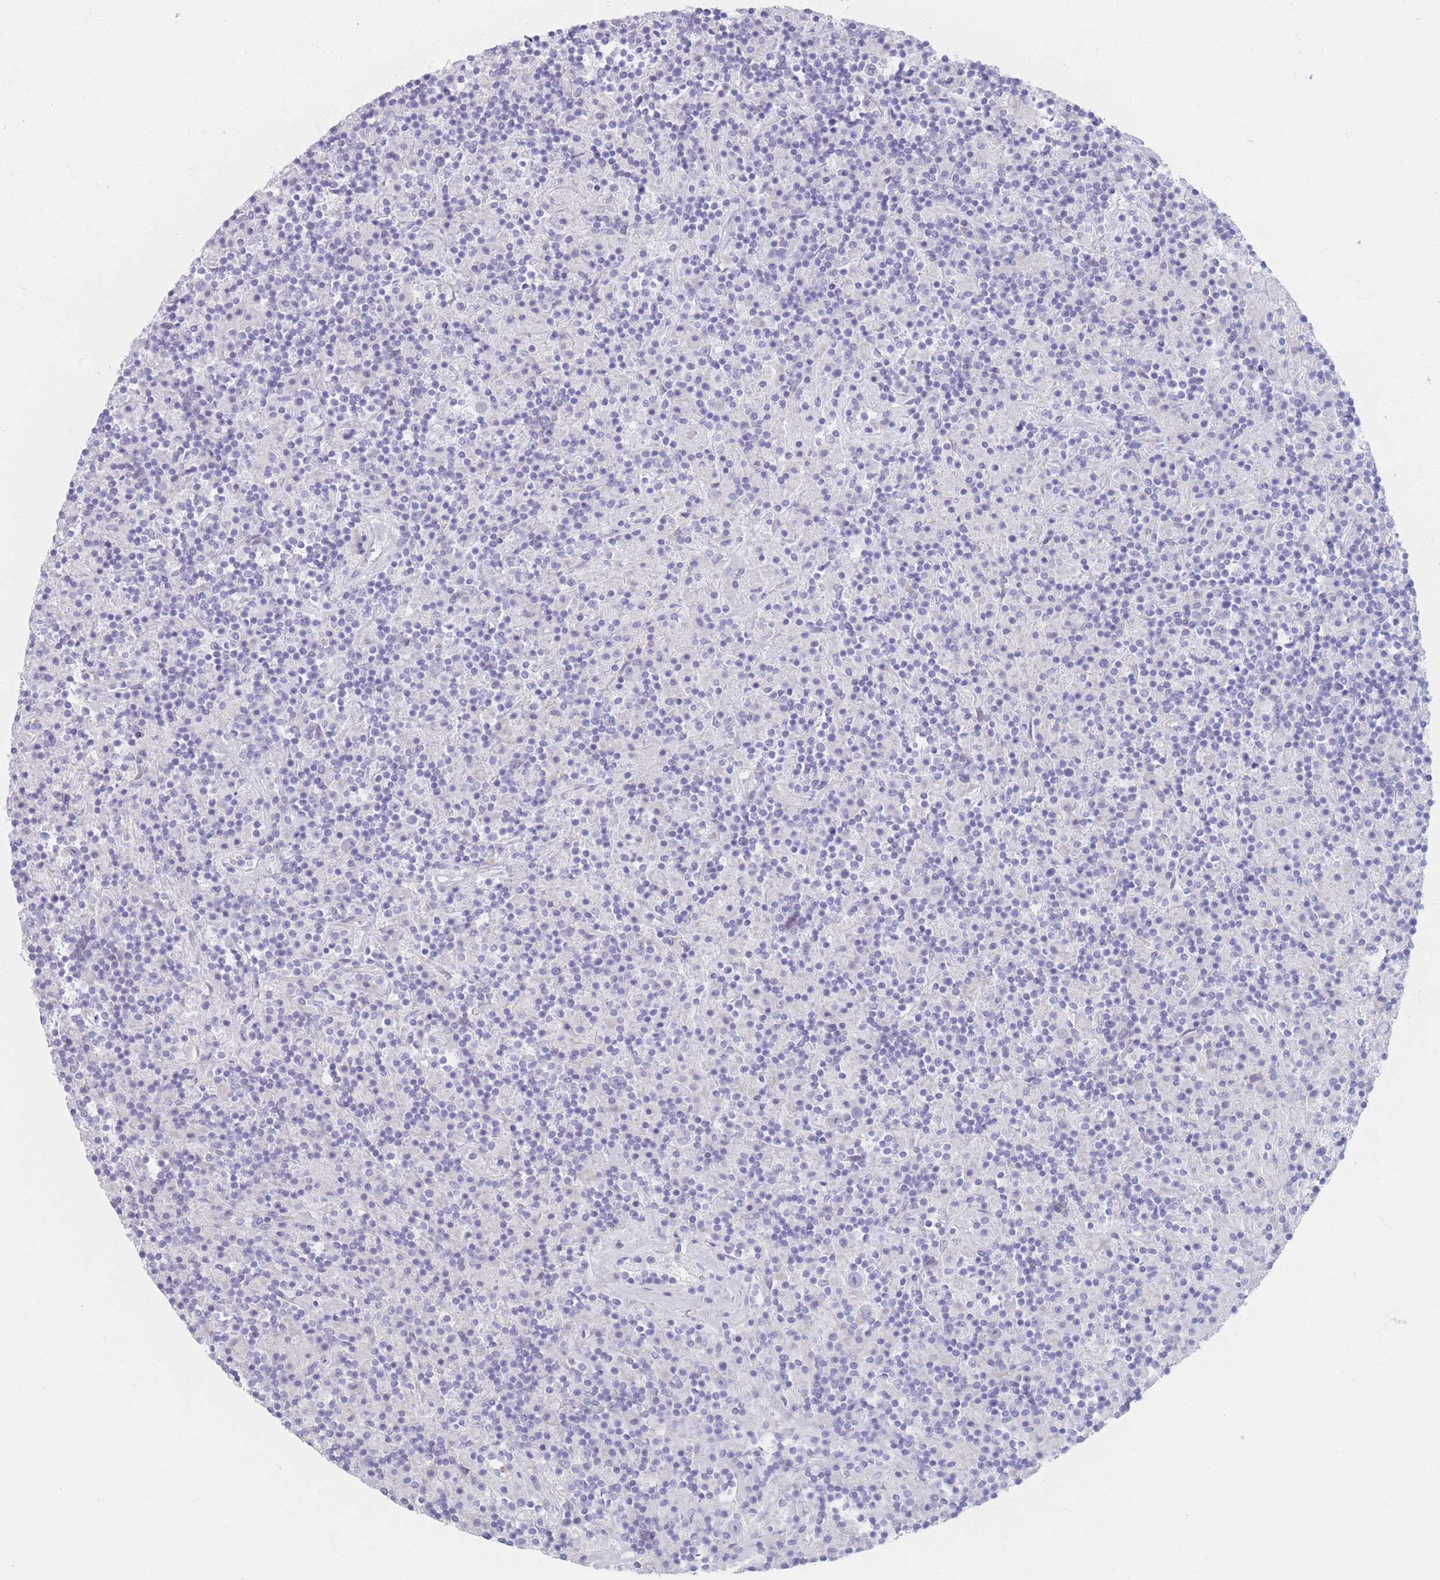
{"staining": {"intensity": "negative", "quantity": "none", "location": "none"}, "tissue": "lymphoma", "cell_type": "Tumor cells", "image_type": "cancer", "snomed": [{"axis": "morphology", "description": "Hodgkin's disease, NOS"}, {"axis": "topography", "description": "Lymph node"}], "caption": "Hodgkin's disease was stained to show a protein in brown. There is no significant expression in tumor cells. (Brightfield microscopy of DAB (3,3'-diaminobenzidine) IHC at high magnification).", "gene": "PIGM", "patient": {"sex": "male", "age": 70}}